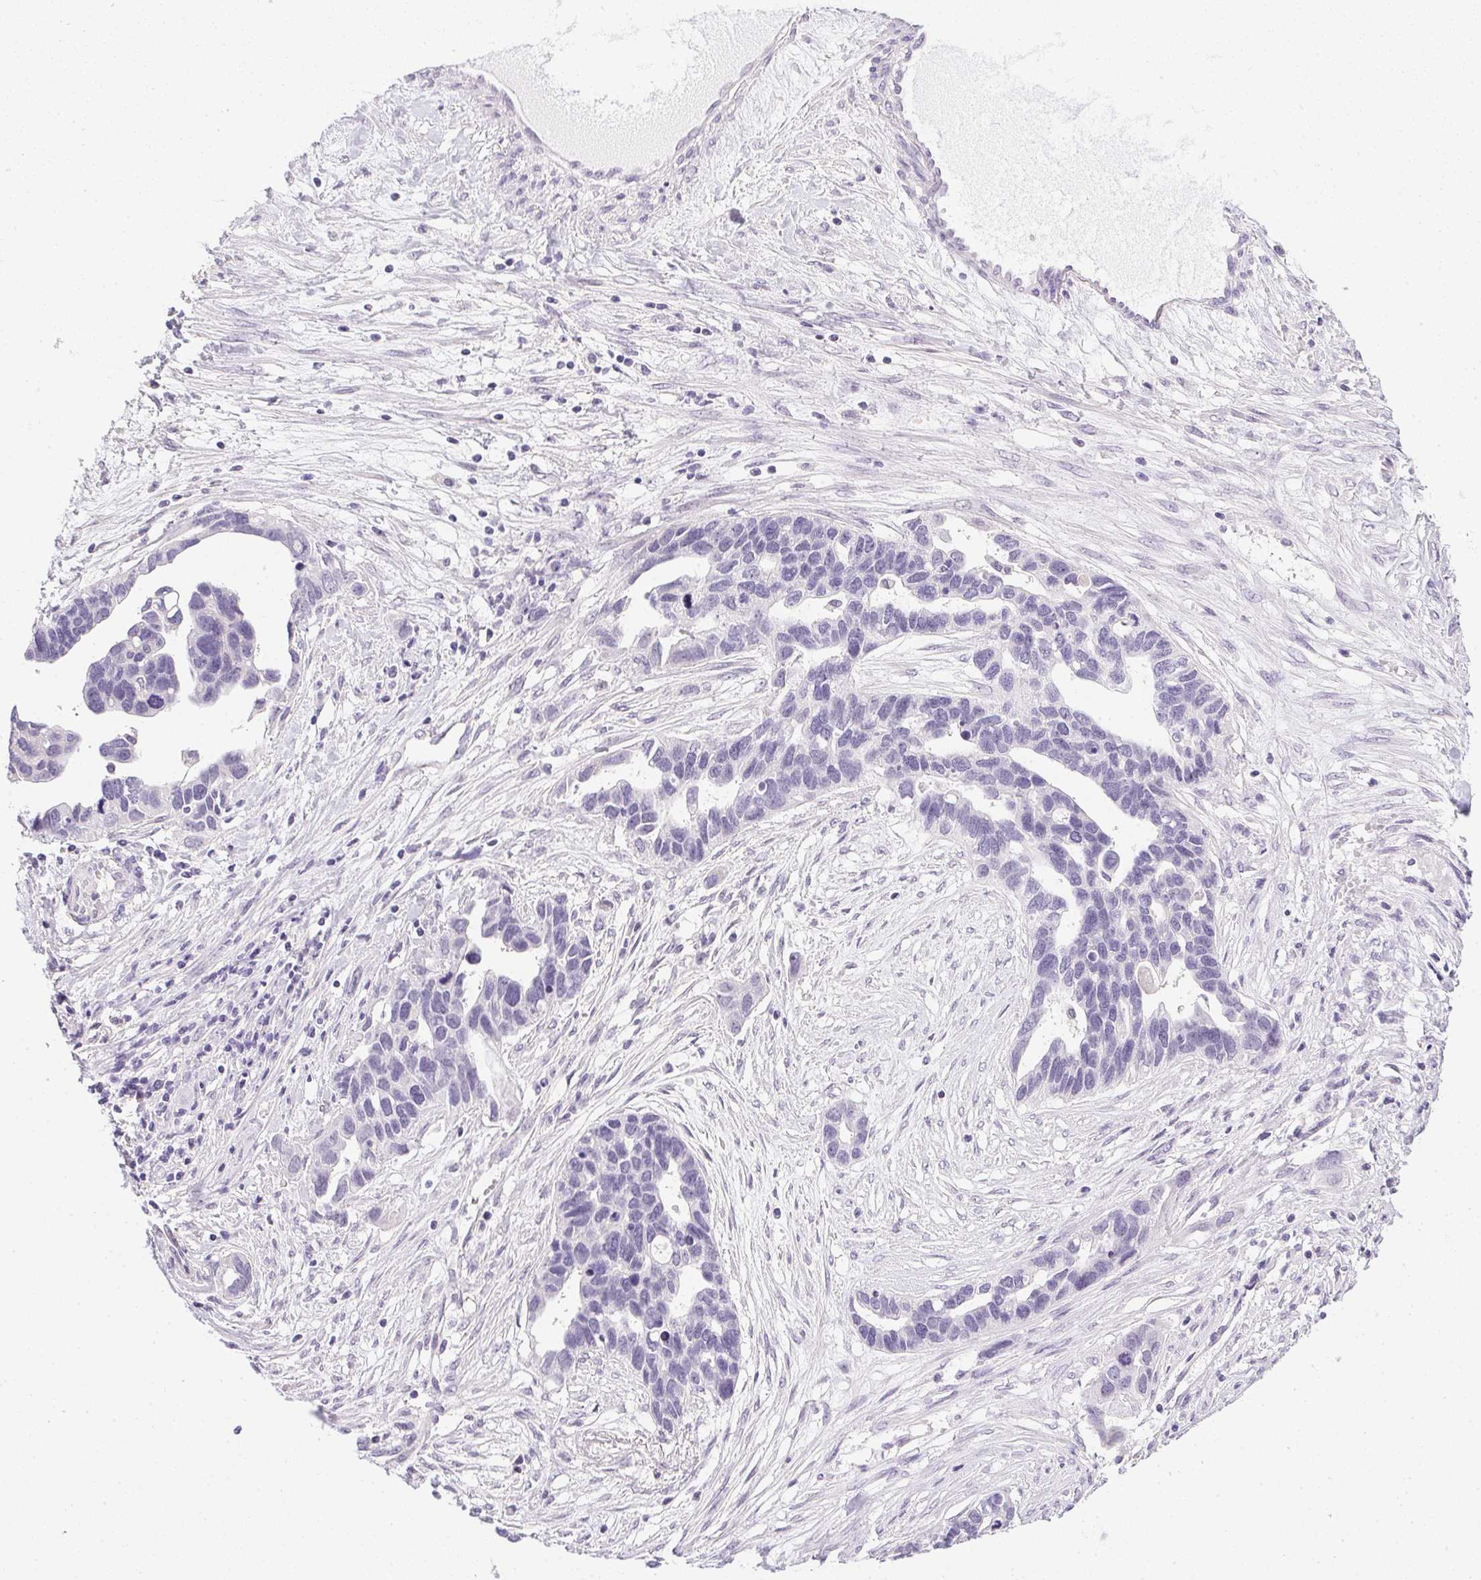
{"staining": {"intensity": "negative", "quantity": "none", "location": "none"}, "tissue": "ovarian cancer", "cell_type": "Tumor cells", "image_type": "cancer", "snomed": [{"axis": "morphology", "description": "Cystadenocarcinoma, serous, NOS"}, {"axis": "topography", "description": "Ovary"}], "caption": "Tumor cells show no significant protein staining in serous cystadenocarcinoma (ovarian).", "gene": "PRL", "patient": {"sex": "female", "age": 54}}